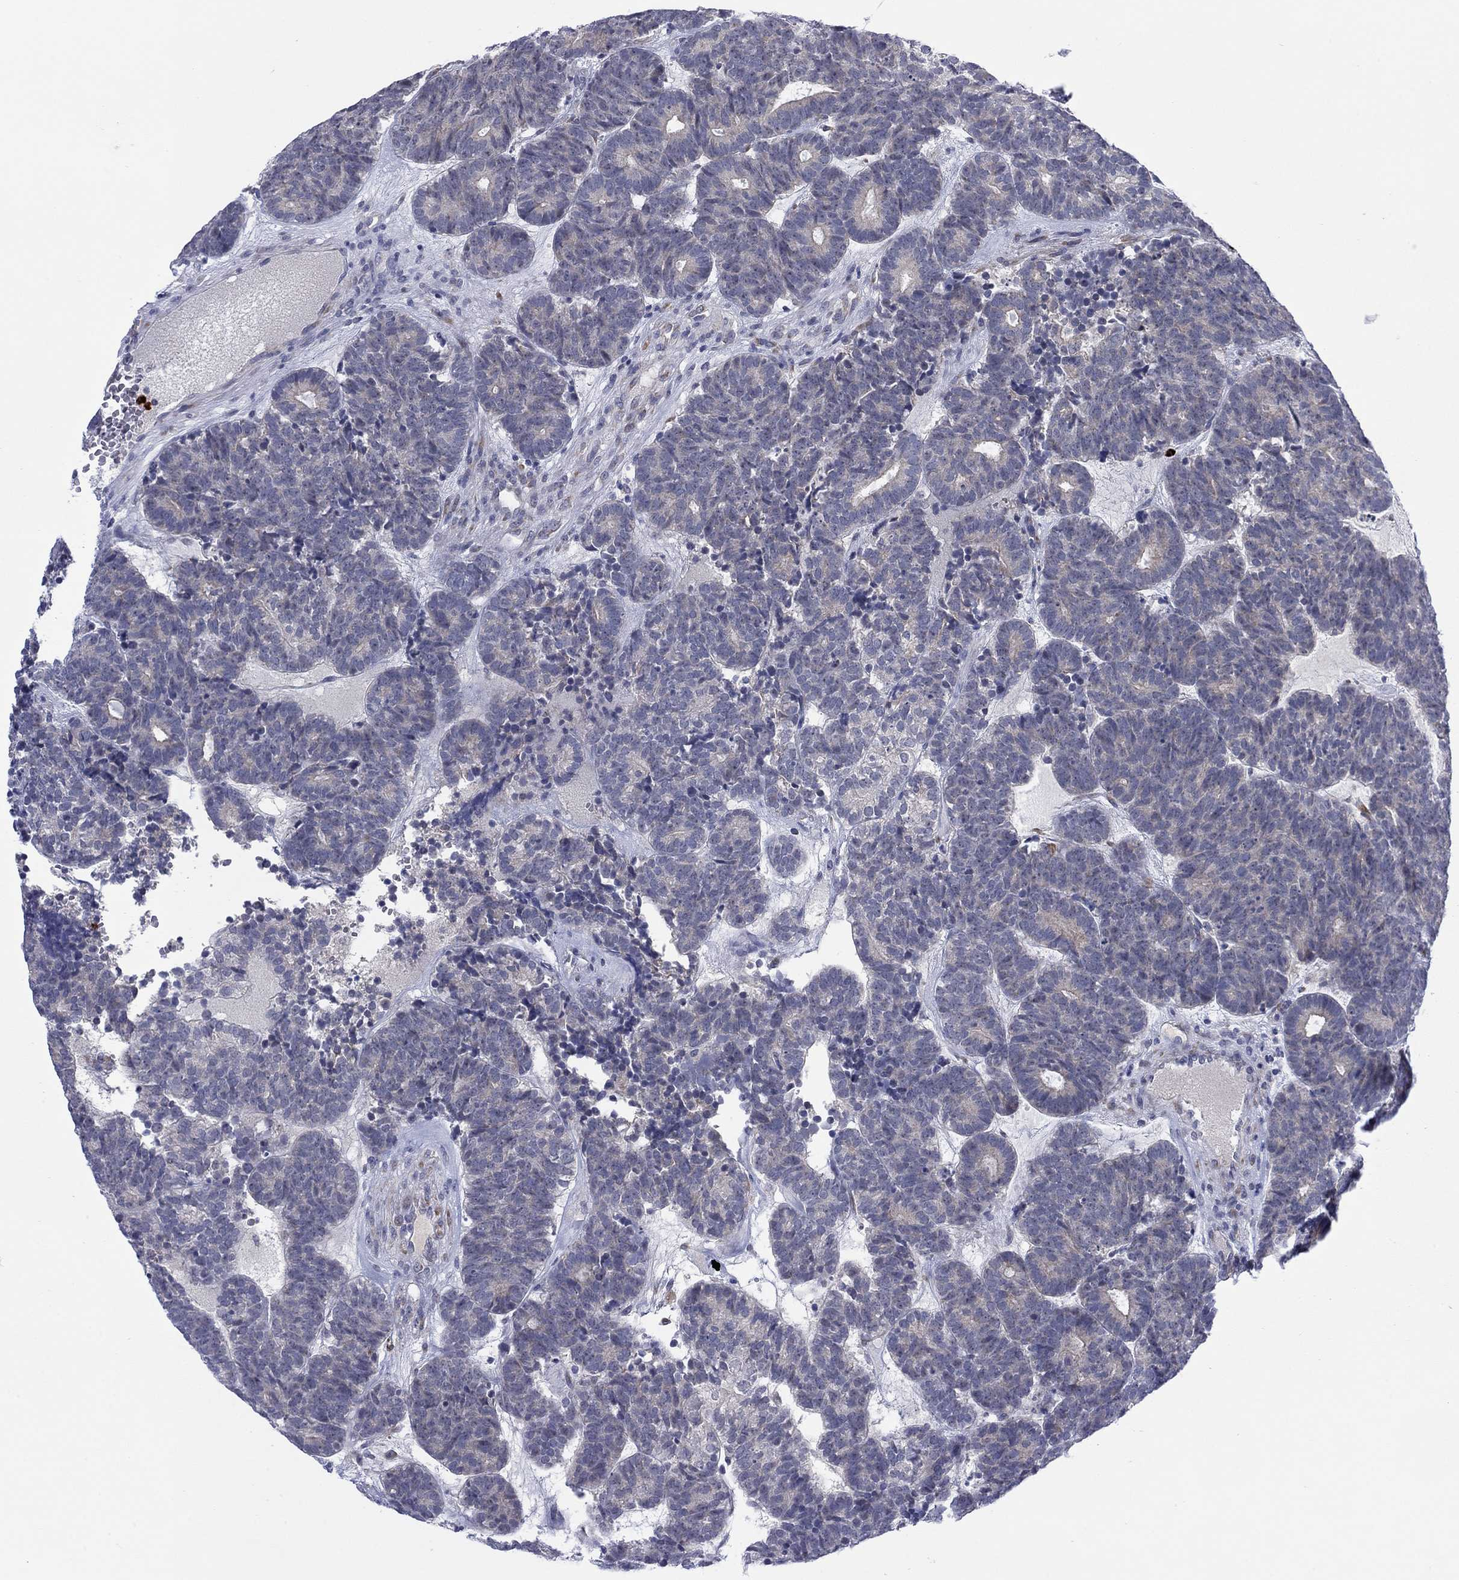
{"staining": {"intensity": "negative", "quantity": "none", "location": "none"}, "tissue": "head and neck cancer", "cell_type": "Tumor cells", "image_type": "cancer", "snomed": [{"axis": "morphology", "description": "Adenocarcinoma, NOS"}, {"axis": "topography", "description": "Head-Neck"}], "caption": "The immunohistochemistry image has no significant staining in tumor cells of head and neck adenocarcinoma tissue.", "gene": "MTRFR", "patient": {"sex": "female", "age": 81}}